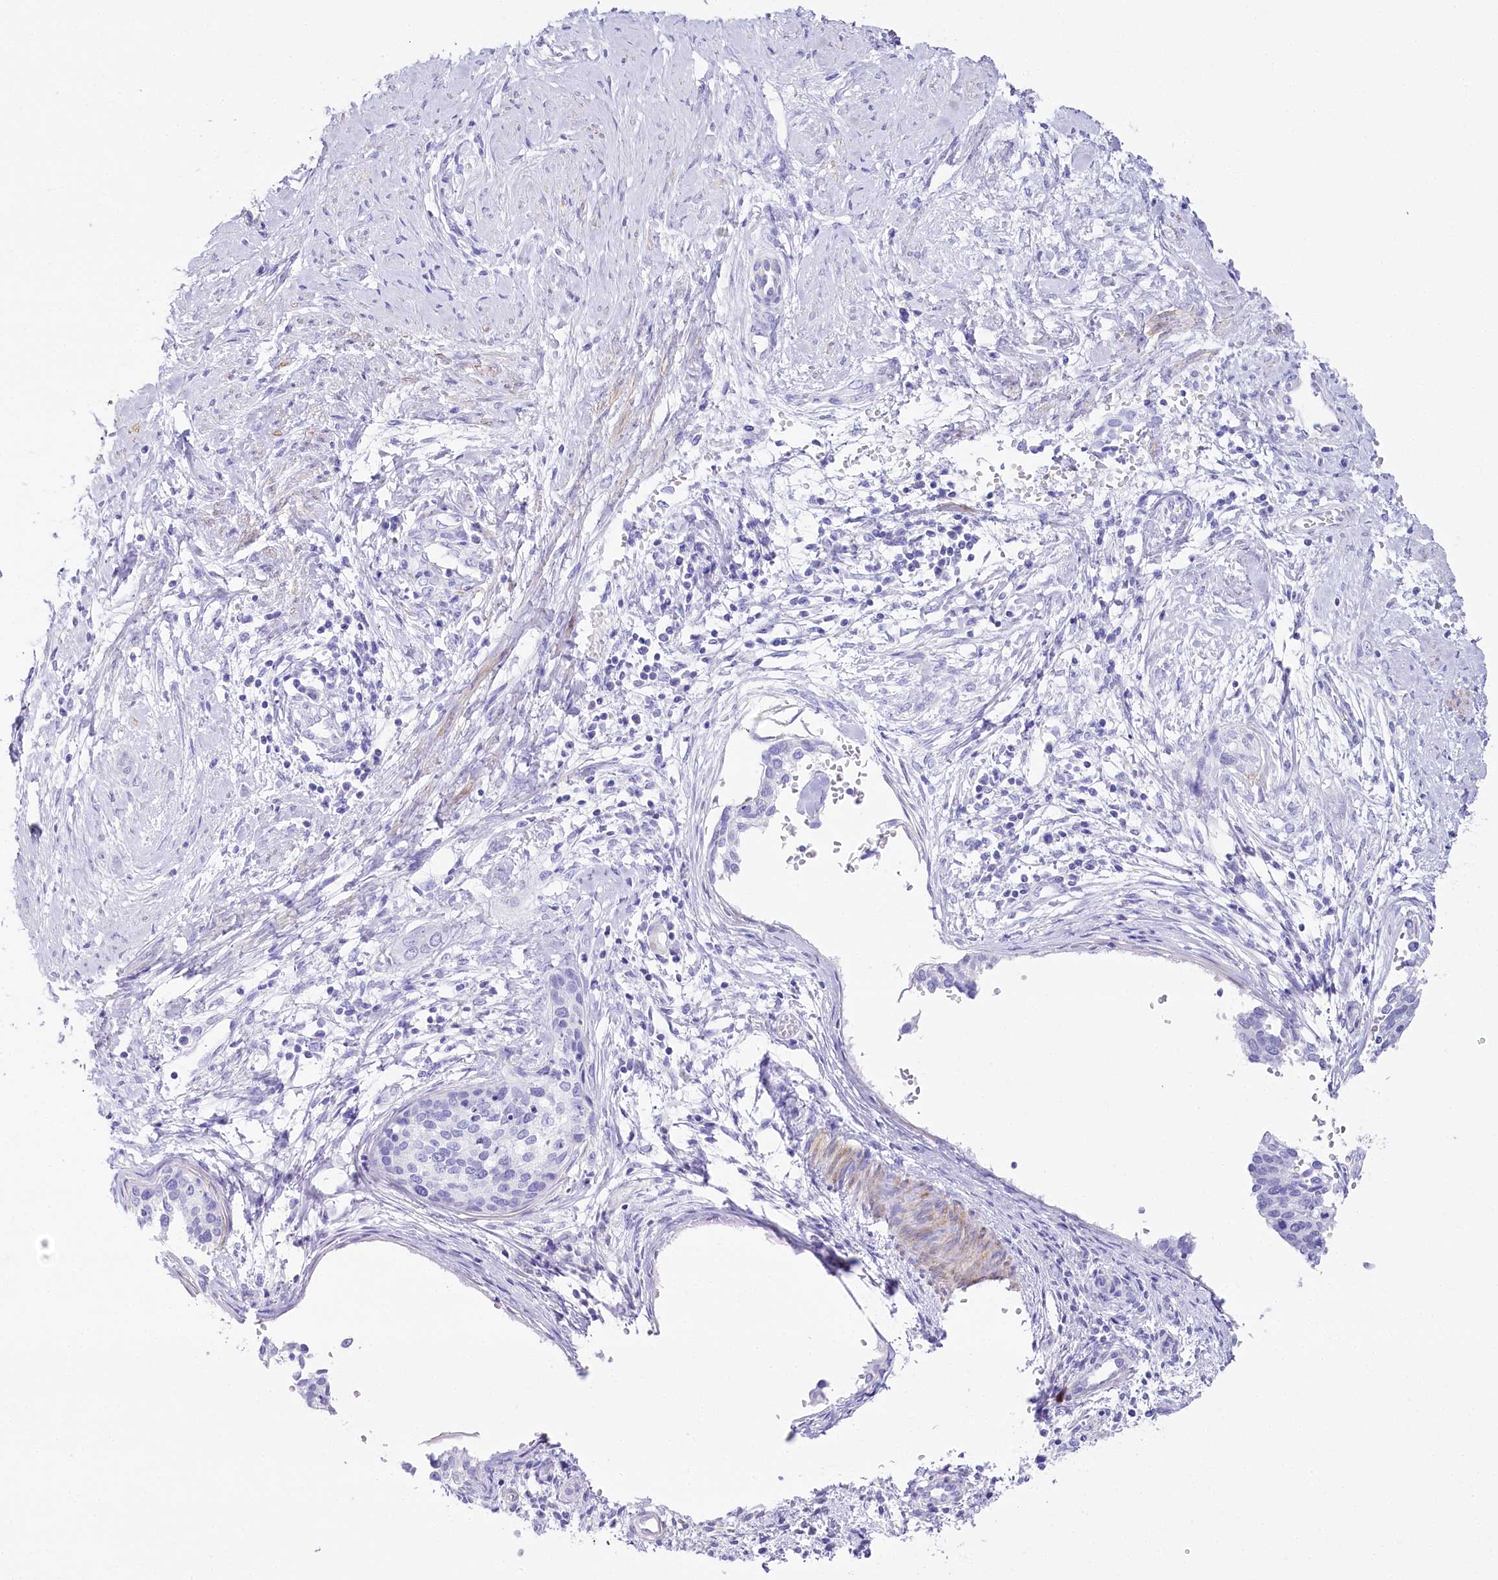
{"staining": {"intensity": "negative", "quantity": "none", "location": "none"}, "tissue": "cervical cancer", "cell_type": "Tumor cells", "image_type": "cancer", "snomed": [{"axis": "morphology", "description": "Squamous cell carcinoma, NOS"}, {"axis": "topography", "description": "Cervix"}], "caption": "Tumor cells show no significant positivity in cervical cancer (squamous cell carcinoma).", "gene": "CSN3", "patient": {"sex": "female", "age": 37}}